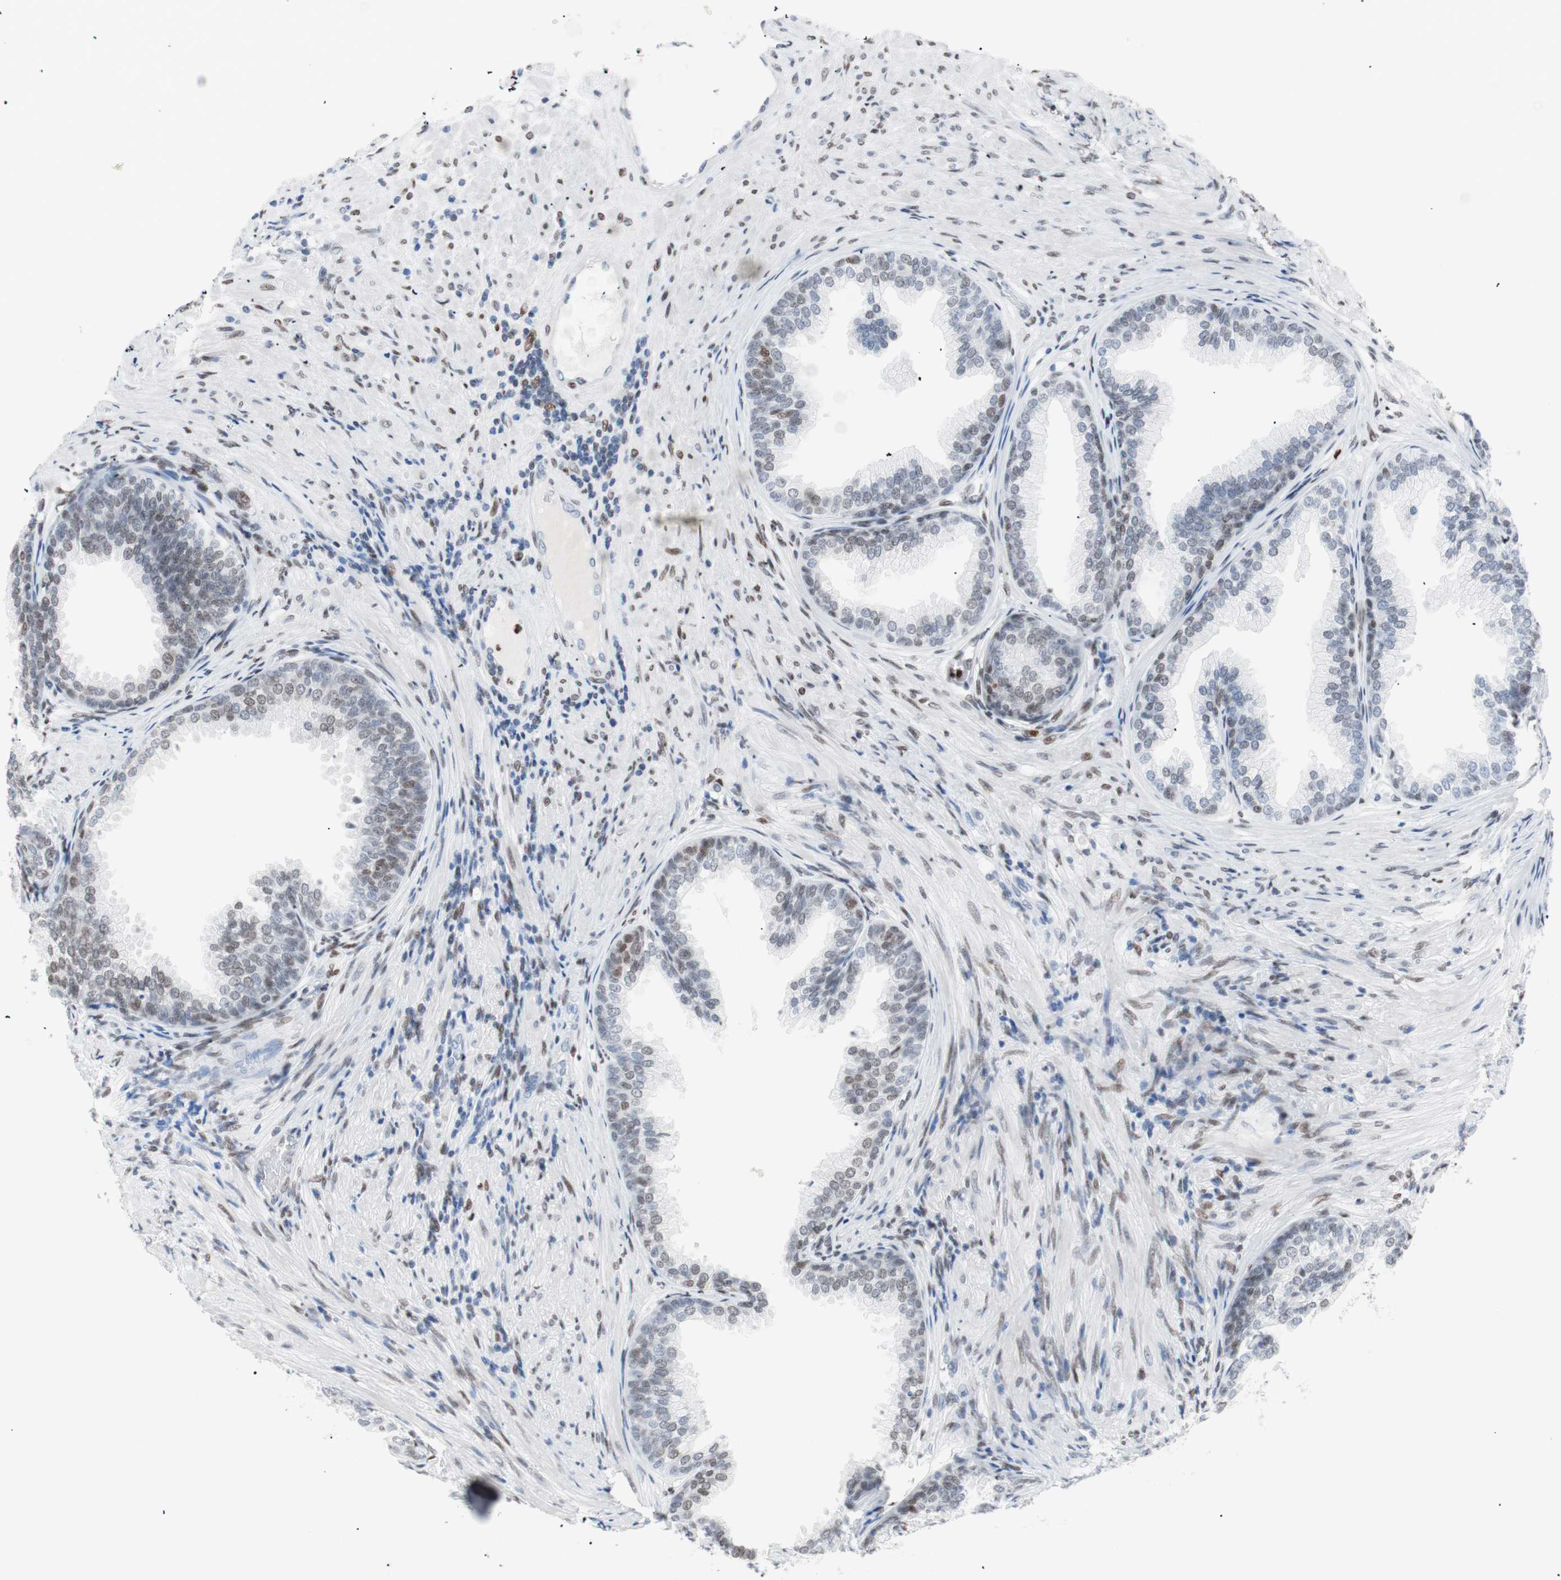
{"staining": {"intensity": "moderate", "quantity": "25%-75%", "location": "nuclear"}, "tissue": "prostate", "cell_type": "Glandular cells", "image_type": "normal", "snomed": [{"axis": "morphology", "description": "Normal tissue, NOS"}, {"axis": "topography", "description": "Prostate"}], "caption": "Protein expression analysis of benign prostate exhibits moderate nuclear positivity in approximately 25%-75% of glandular cells.", "gene": "CEBPB", "patient": {"sex": "male", "age": 76}}